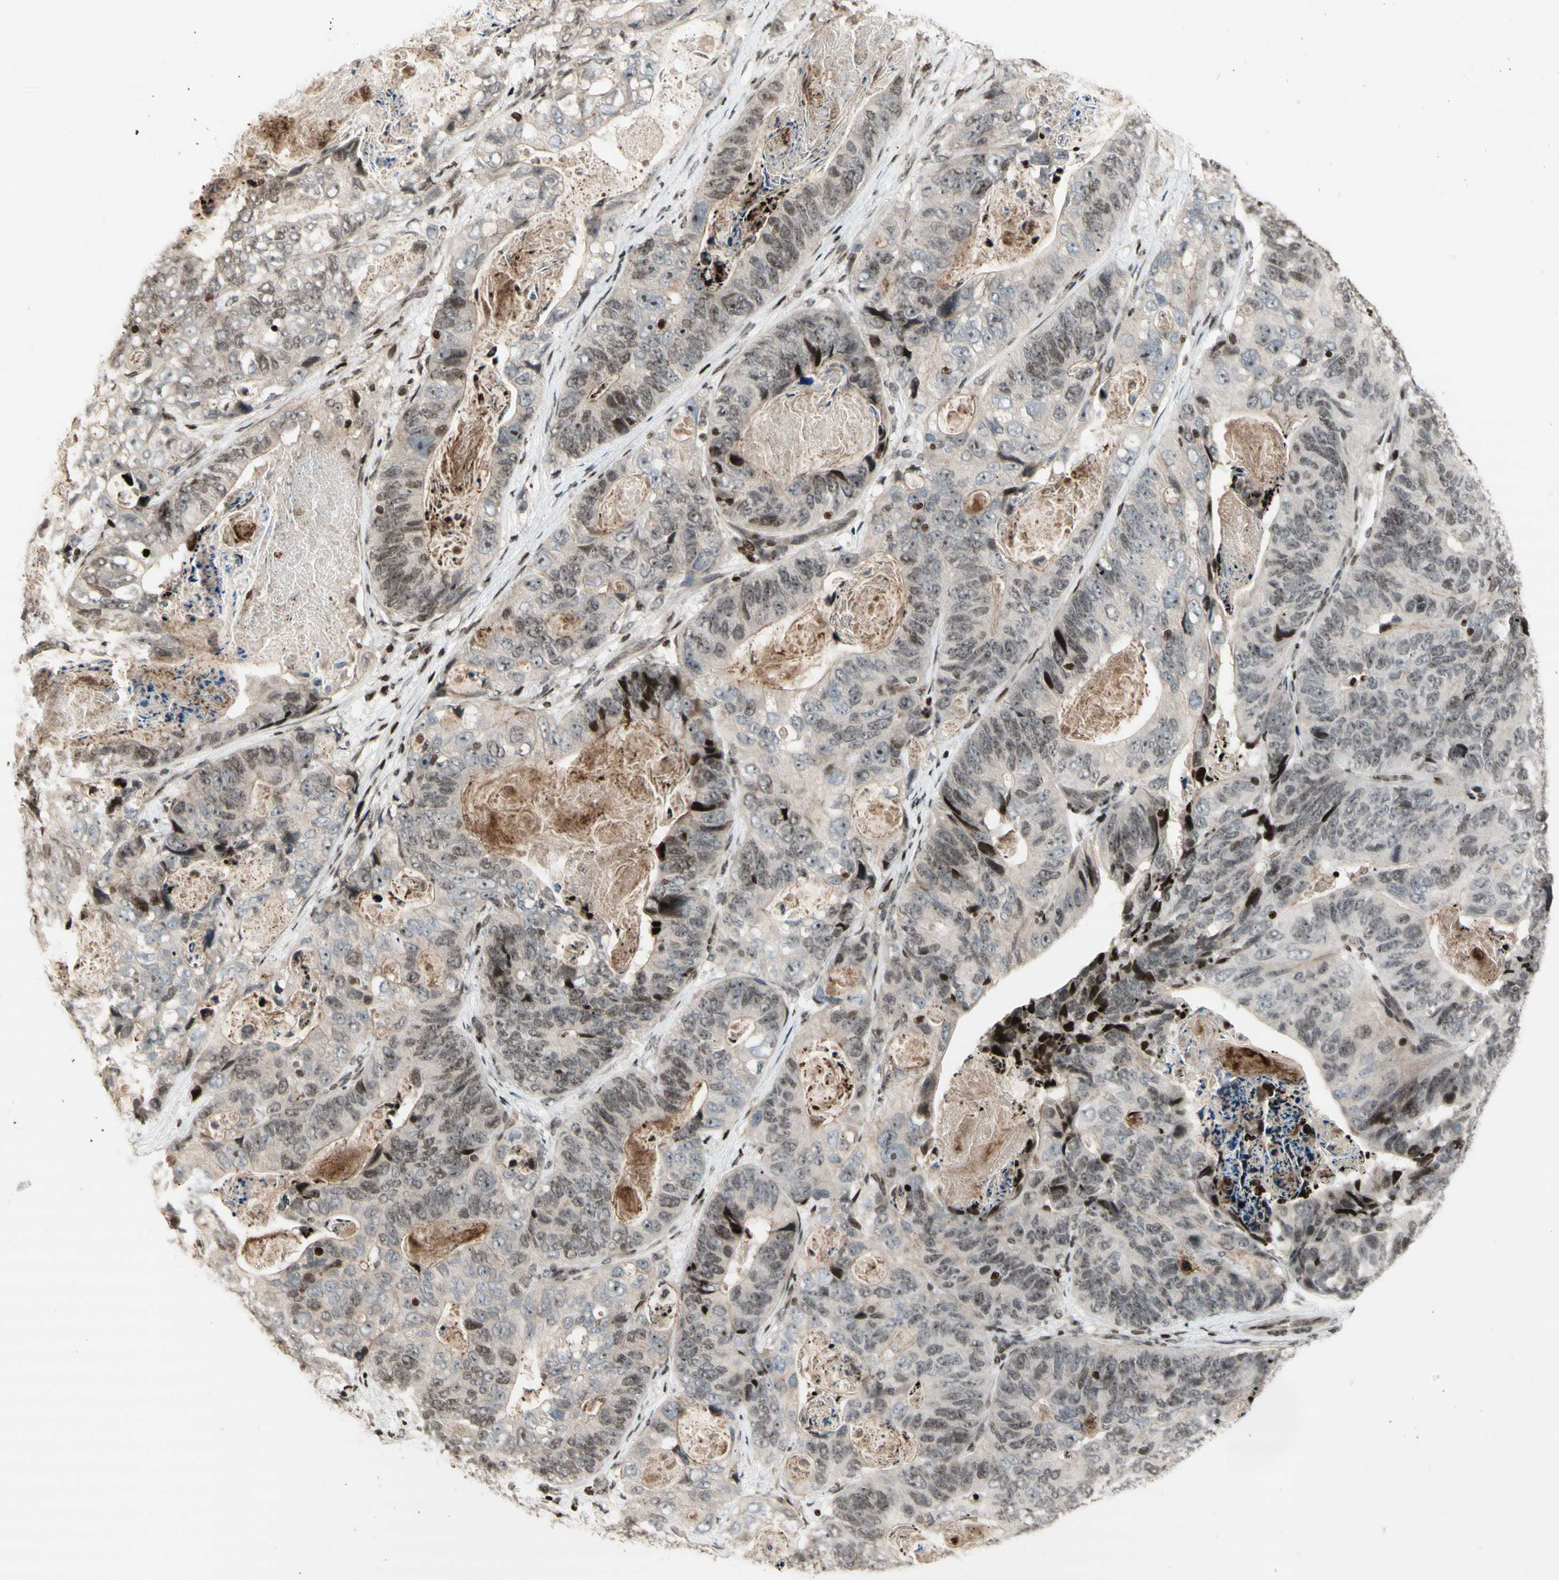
{"staining": {"intensity": "weak", "quantity": "<25%", "location": "nuclear"}, "tissue": "stomach cancer", "cell_type": "Tumor cells", "image_type": "cancer", "snomed": [{"axis": "morphology", "description": "Adenocarcinoma, NOS"}, {"axis": "topography", "description": "Stomach"}], "caption": "The image displays no staining of tumor cells in stomach cancer. (Stains: DAB (3,3'-diaminobenzidine) immunohistochemistry with hematoxylin counter stain, Microscopy: brightfield microscopy at high magnification).", "gene": "POLA1", "patient": {"sex": "female", "age": 89}}